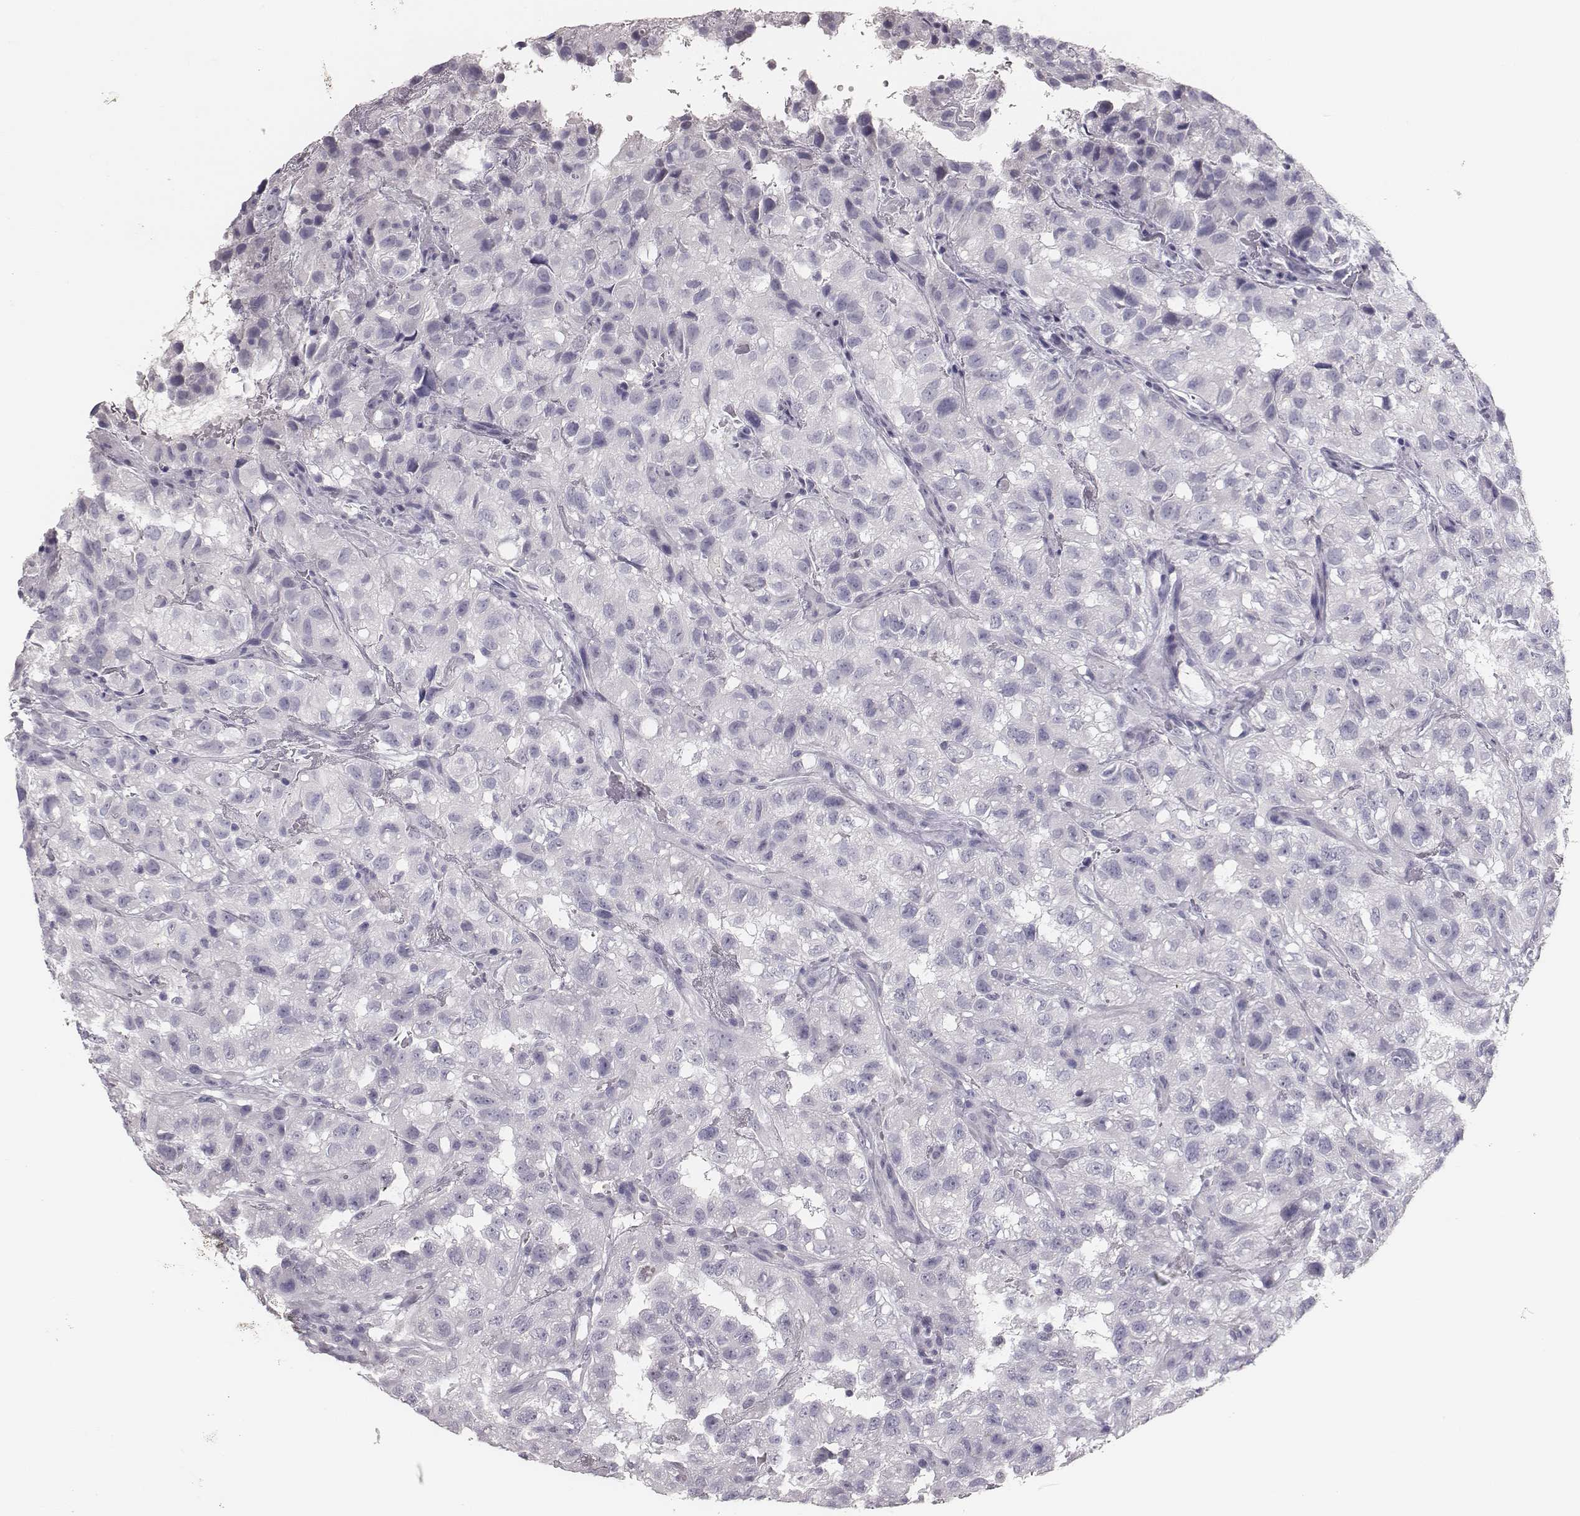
{"staining": {"intensity": "negative", "quantity": "none", "location": "none"}, "tissue": "renal cancer", "cell_type": "Tumor cells", "image_type": "cancer", "snomed": [{"axis": "morphology", "description": "Adenocarcinoma, NOS"}, {"axis": "topography", "description": "Kidney"}], "caption": "The histopathology image displays no staining of tumor cells in renal adenocarcinoma. (IHC, brightfield microscopy, high magnification).", "gene": "MYH6", "patient": {"sex": "male", "age": 64}}